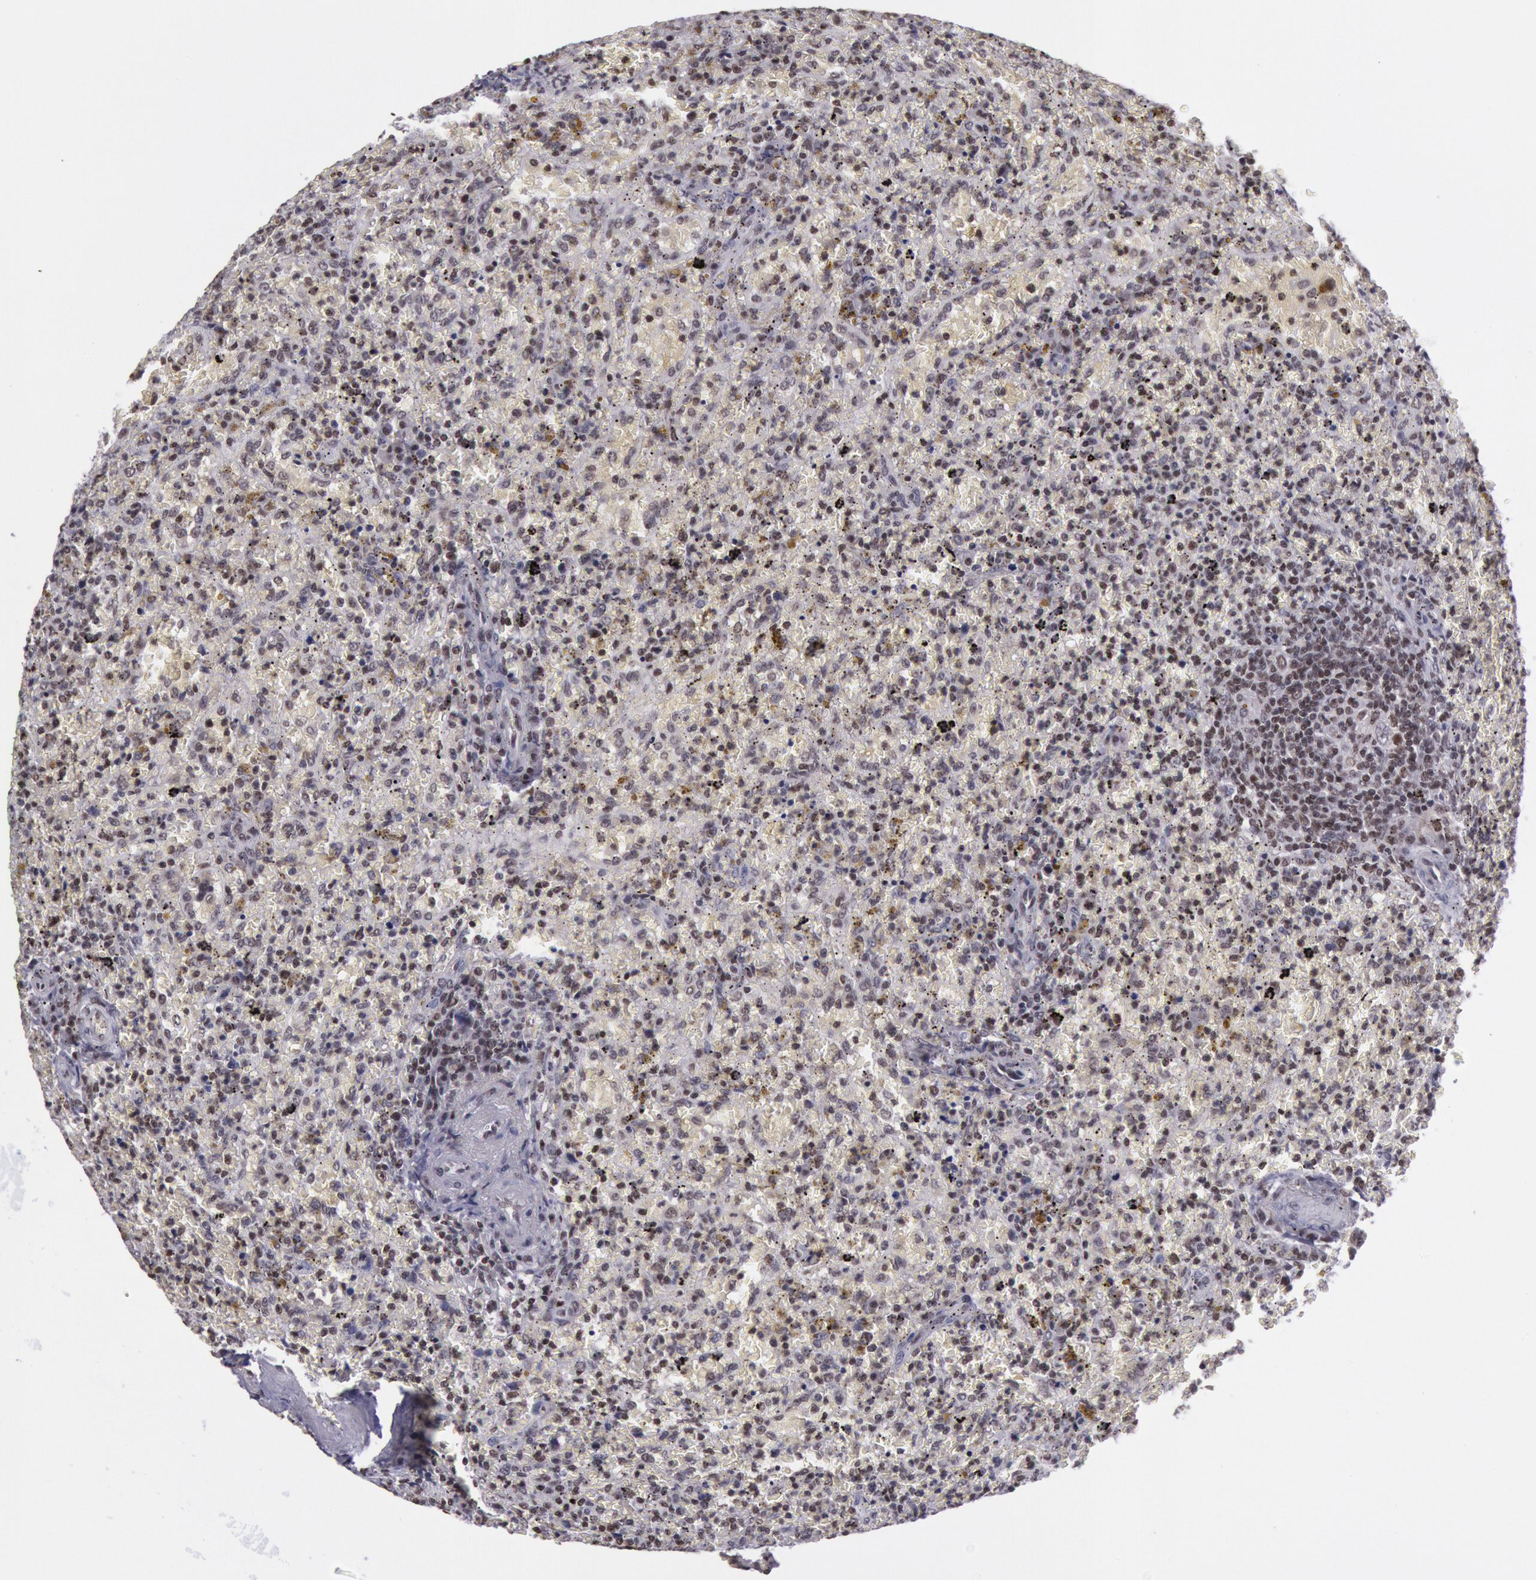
{"staining": {"intensity": "moderate", "quantity": ">75%", "location": "nuclear"}, "tissue": "lymphoma", "cell_type": "Tumor cells", "image_type": "cancer", "snomed": [{"axis": "morphology", "description": "Malignant lymphoma, non-Hodgkin's type, High grade"}, {"axis": "topography", "description": "Spleen"}, {"axis": "topography", "description": "Lymph node"}], "caption": "A micrograph of lymphoma stained for a protein demonstrates moderate nuclear brown staining in tumor cells. The protein is shown in brown color, while the nuclei are stained blue.", "gene": "NKAP", "patient": {"sex": "female", "age": 70}}